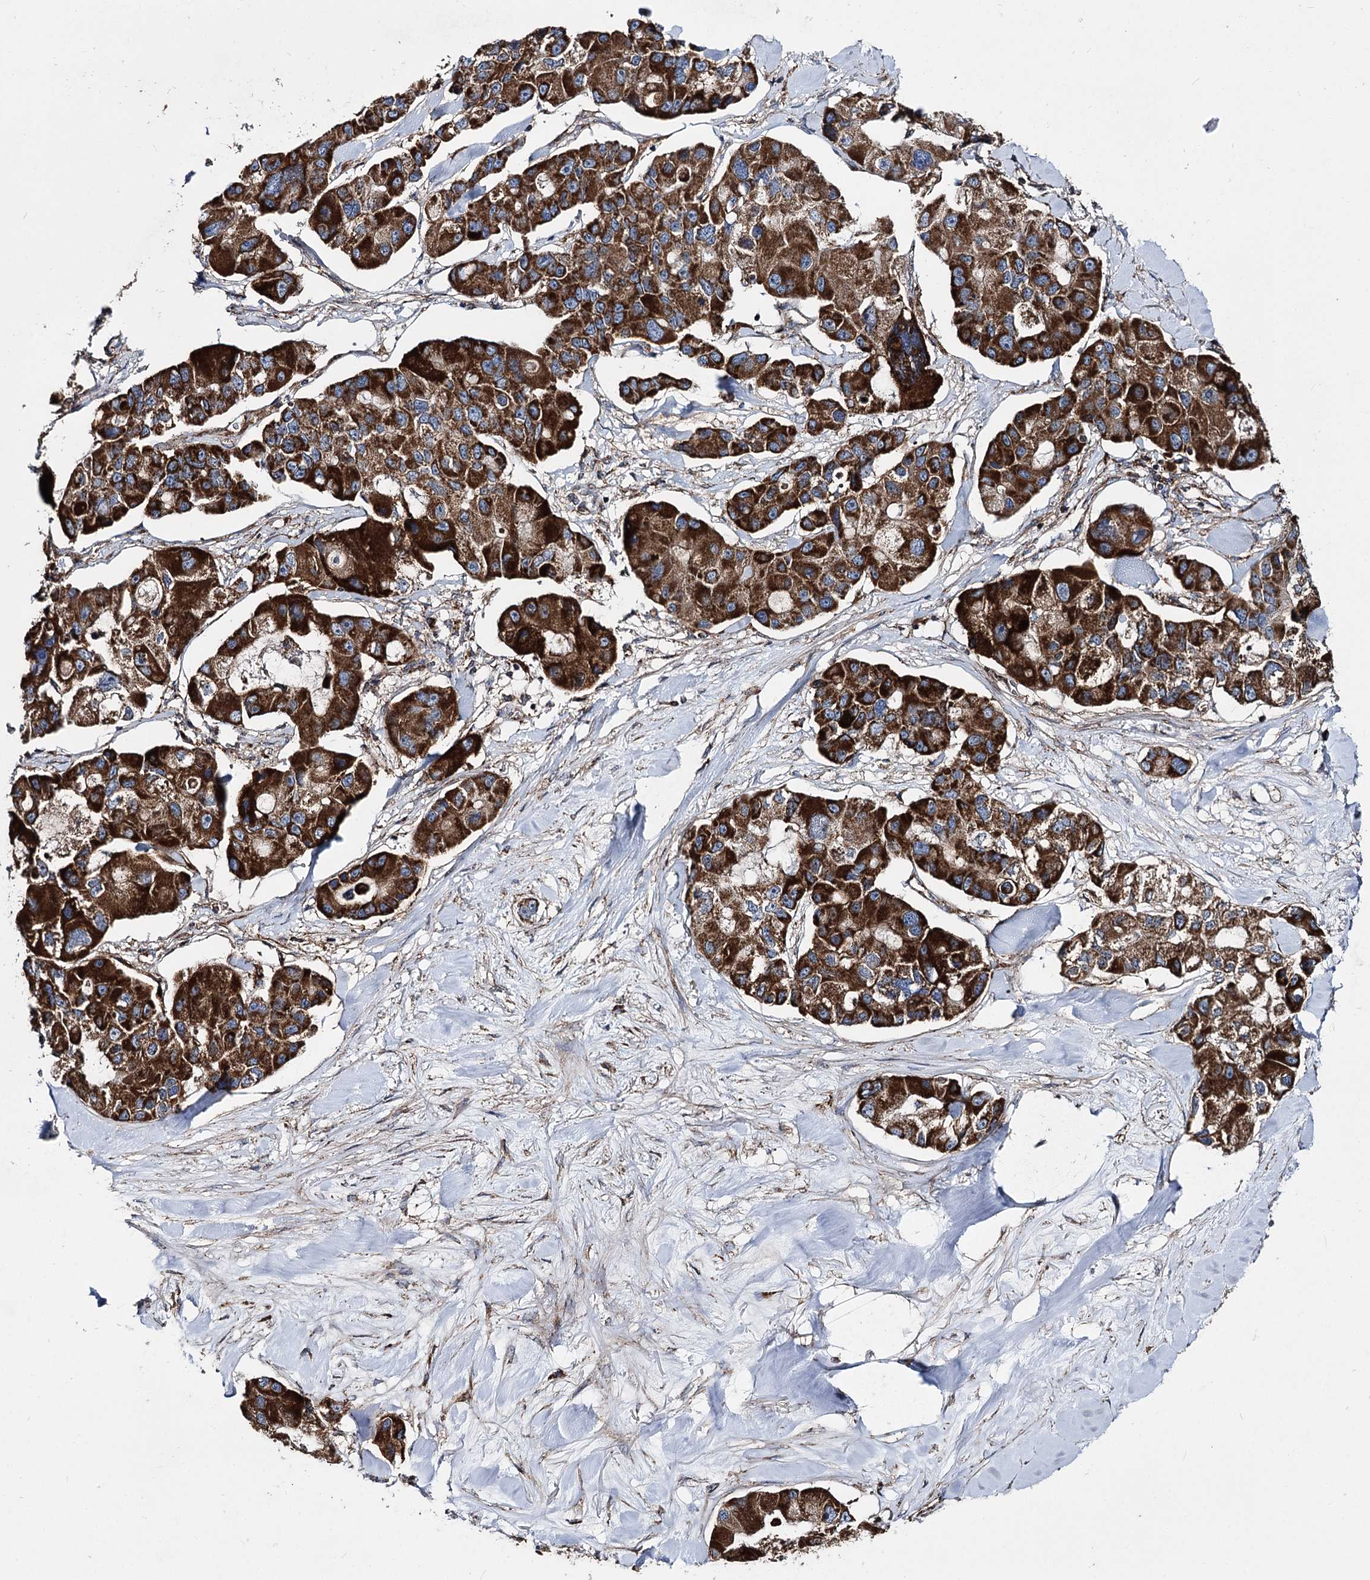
{"staining": {"intensity": "strong", "quantity": ">75%", "location": "cytoplasmic/membranous"}, "tissue": "lung cancer", "cell_type": "Tumor cells", "image_type": "cancer", "snomed": [{"axis": "morphology", "description": "Adenocarcinoma, NOS"}, {"axis": "topography", "description": "Lung"}], "caption": "Immunohistochemistry staining of lung cancer (adenocarcinoma), which shows high levels of strong cytoplasmic/membranous positivity in about >75% of tumor cells indicating strong cytoplasmic/membranous protein positivity. The staining was performed using DAB (3,3'-diaminobenzidine) (brown) for protein detection and nuclei were counterstained in hematoxylin (blue).", "gene": "MSANTD2", "patient": {"sex": "female", "age": 54}}